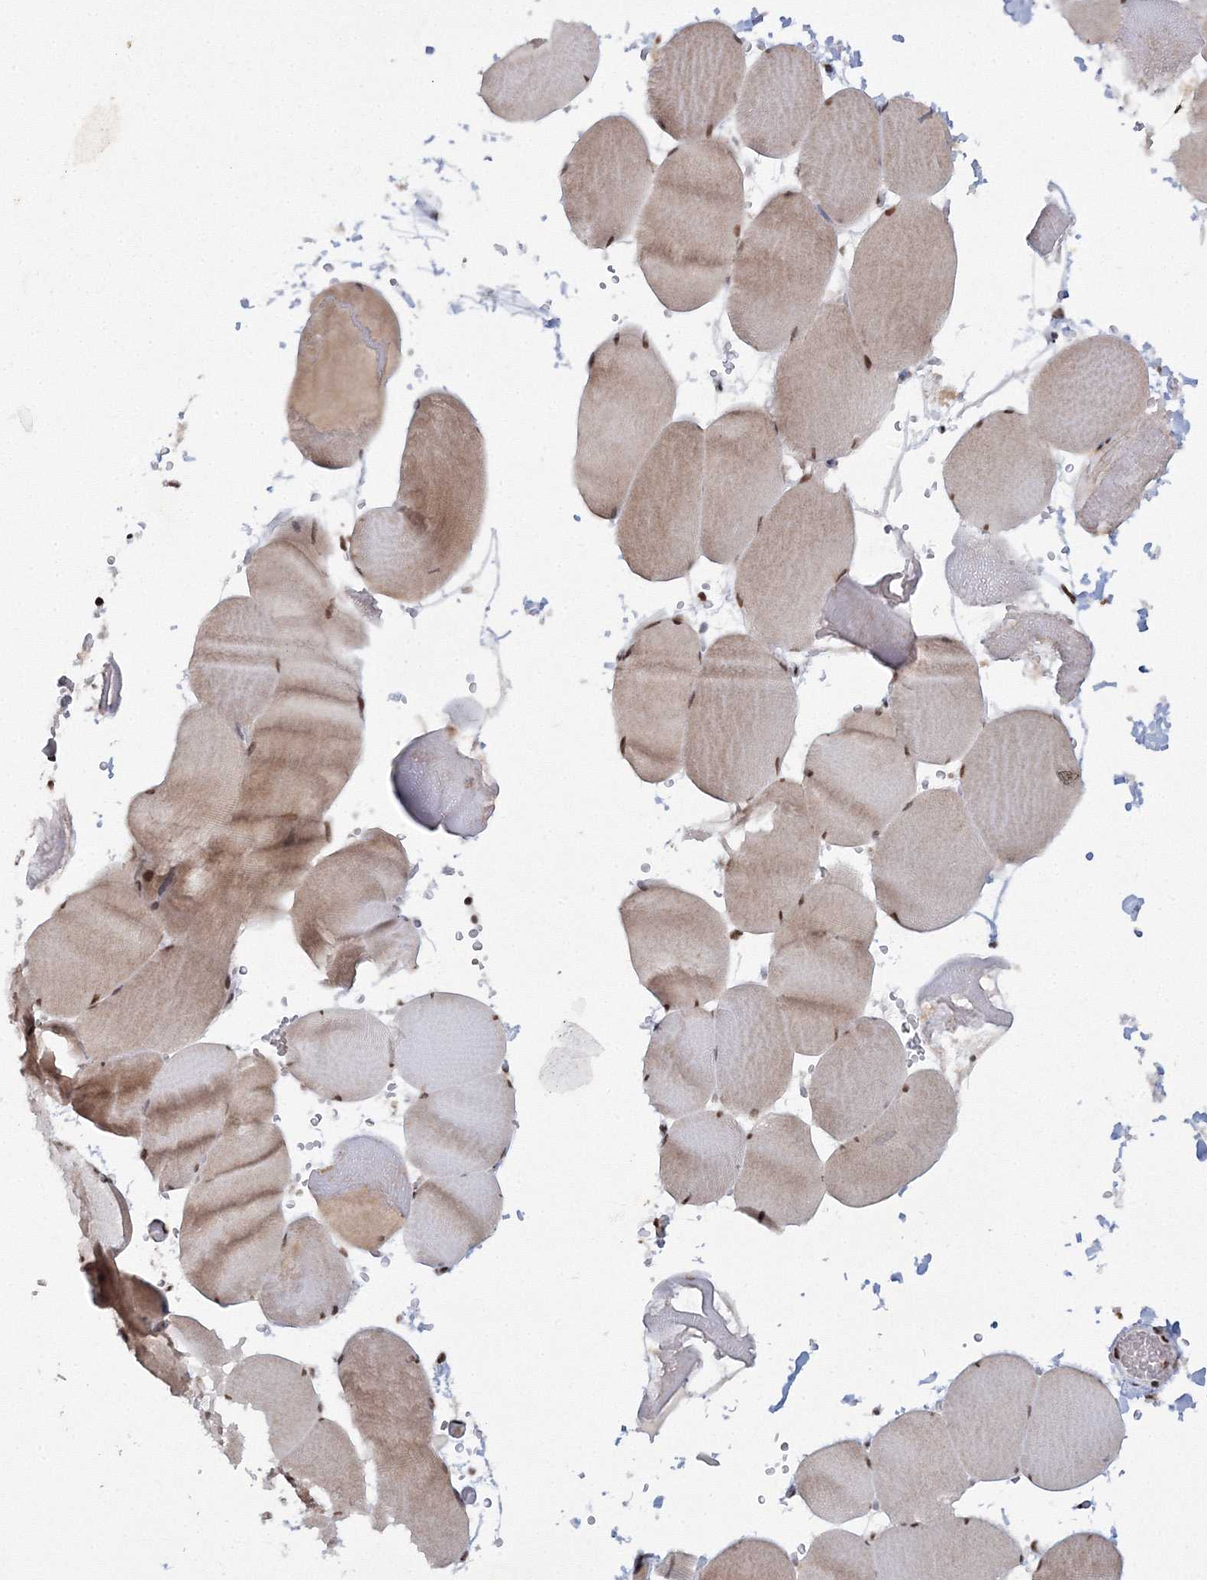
{"staining": {"intensity": "moderate", "quantity": ">75%", "location": "cytoplasmic/membranous,nuclear"}, "tissue": "skeletal muscle", "cell_type": "Myocytes", "image_type": "normal", "snomed": [{"axis": "morphology", "description": "Normal tissue, NOS"}, {"axis": "topography", "description": "Skeletal muscle"}, {"axis": "topography", "description": "Head-Neck"}], "caption": "This photomicrograph displays IHC staining of unremarkable human skeletal muscle, with medium moderate cytoplasmic/membranous,nuclear staining in approximately >75% of myocytes.", "gene": "C3orf33", "patient": {"sex": "male", "age": 66}}